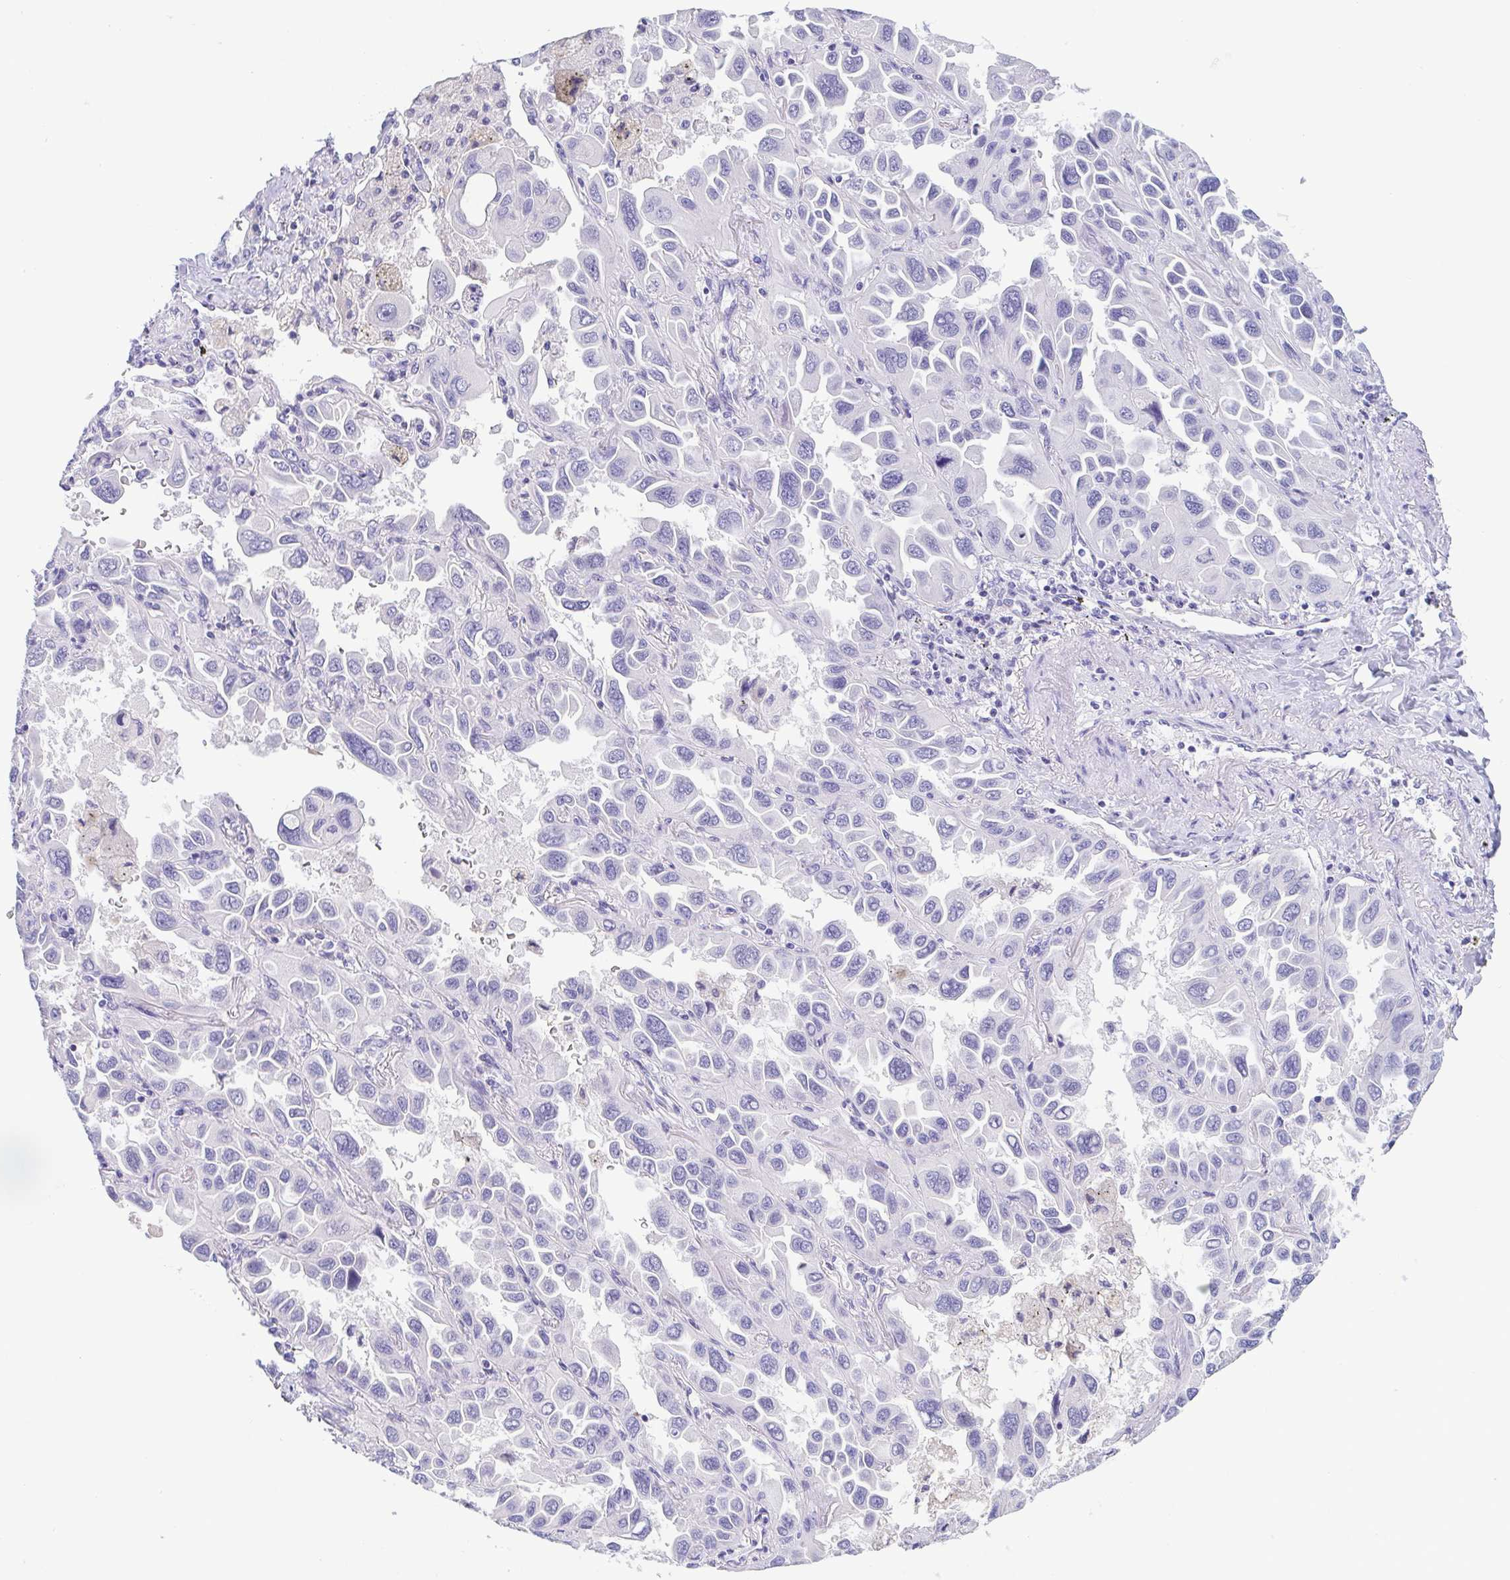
{"staining": {"intensity": "negative", "quantity": "none", "location": "none"}, "tissue": "lung cancer", "cell_type": "Tumor cells", "image_type": "cancer", "snomed": [{"axis": "morphology", "description": "Adenocarcinoma, NOS"}, {"axis": "topography", "description": "Lung"}], "caption": "This is an immunohistochemistry histopathology image of human lung cancer. There is no expression in tumor cells.", "gene": "TREH", "patient": {"sex": "male", "age": 64}}